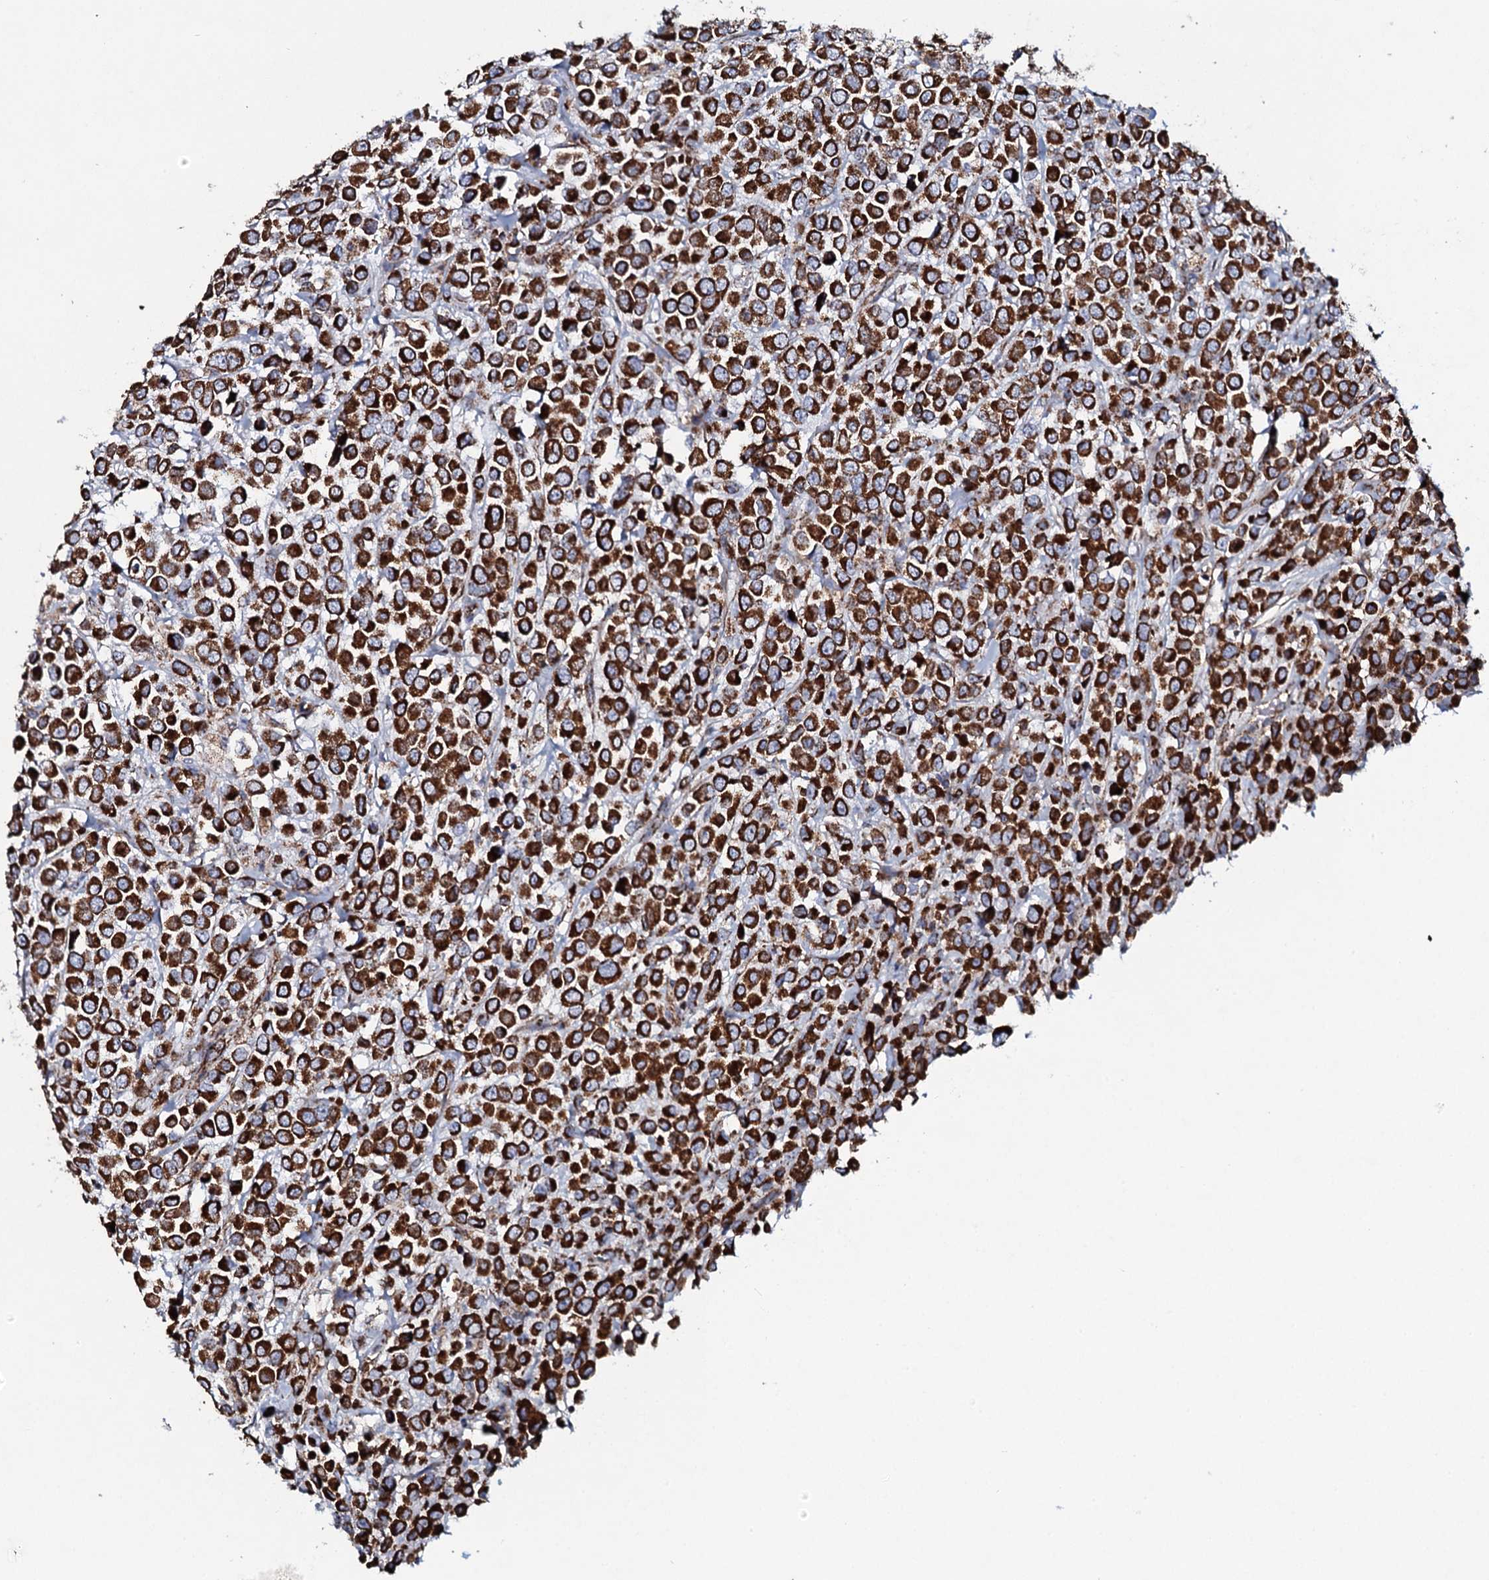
{"staining": {"intensity": "strong", "quantity": ">75%", "location": "cytoplasmic/membranous"}, "tissue": "breast cancer", "cell_type": "Tumor cells", "image_type": "cancer", "snomed": [{"axis": "morphology", "description": "Duct carcinoma"}, {"axis": "topography", "description": "Breast"}], "caption": "This is an image of immunohistochemistry staining of breast cancer (intraductal carcinoma), which shows strong expression in the cytoplasmic/membranous of tumor cells.", "gene": "EVC2", "patient": {"sex": "female", "age": 61}}